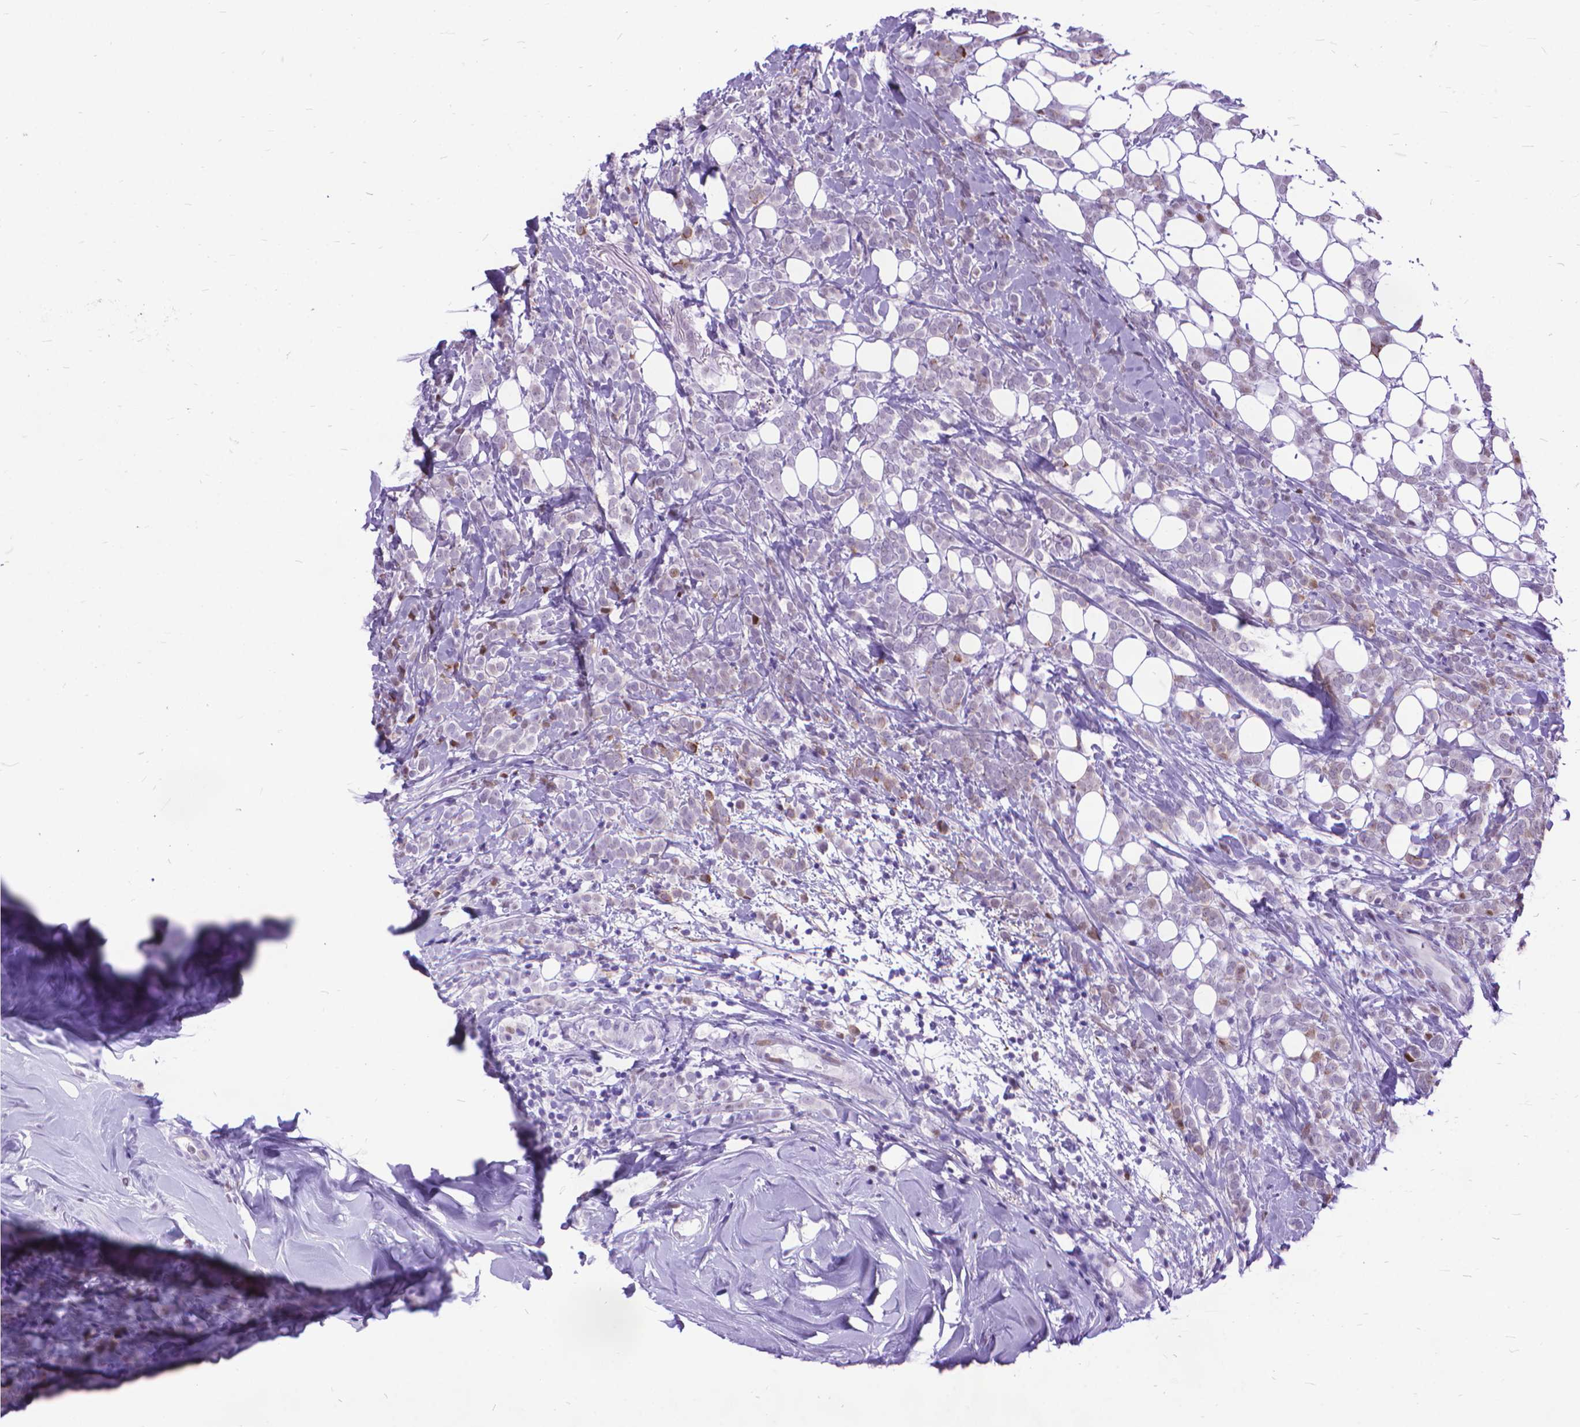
{"staining": {"intensity": "negative", "quantity": "none", "location": "none"}, "tissue": "breast cancer", "cell_type": "Tumor cells", "image_type": "cancer", "snomed": [{"axis": "morphology", "description": "Lobular carcinoma"}, {"axis": "topography", "description": "Breast"}], "caption": "Image shows no protein expression in tumor cells of breast cancer (lobular carcinoma) tissue.", "gene": "POLE4", "patient": {"sex": "female", "age": 49}}